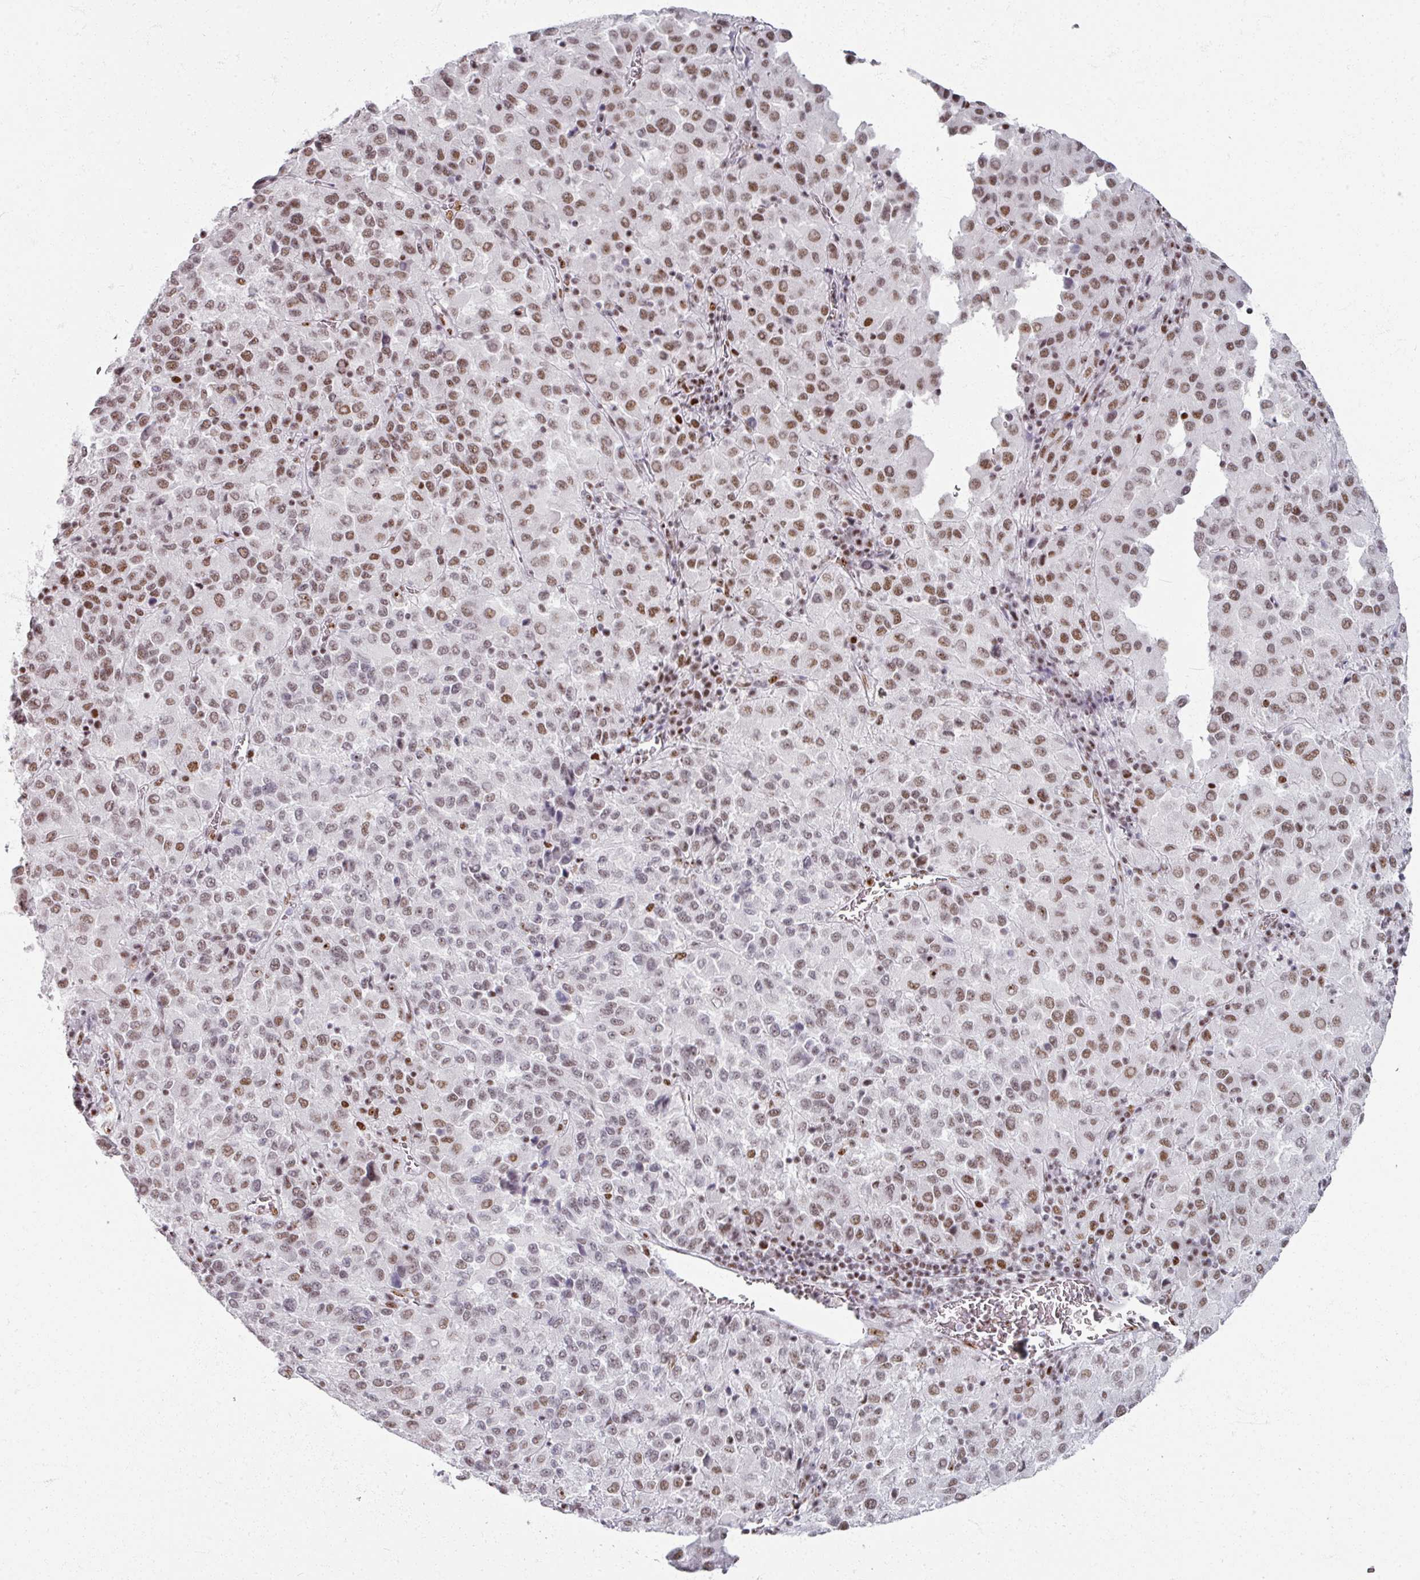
{"staining": {"intensity": "moderate", "quantity": ">75%", "location": "nuclear"}, "tissue": "melanoma", "cell_type": "Tumor cells", "image_type": "cancer", "snomed": [{"axis": "morphology", "description": "Malignant melanoma, Metastatic site"}, {"axis": "topography", "description": "Lung"}], "caption": "Protein positivity by immunohistochemistry exhibits moderate nuclear positivity in about >75% of tumor cells in melanoma.", "gene": "ADAR", "patient": {"sex": "male", "age": 64}}